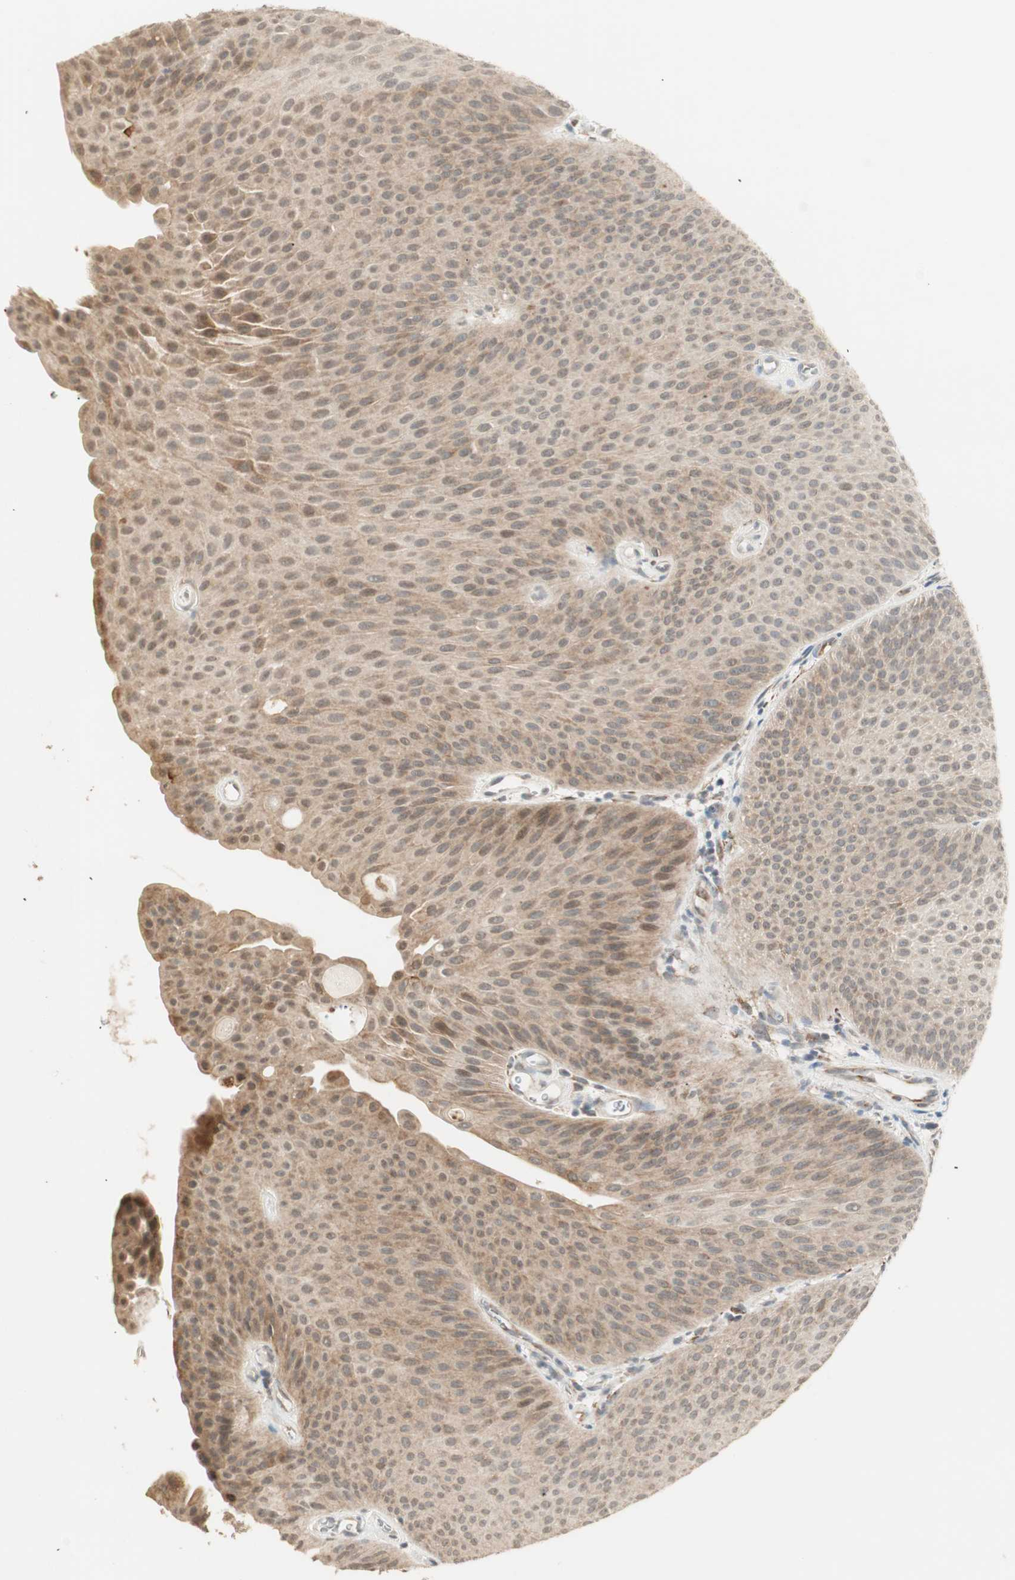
{"staining": {"intensity": "weak", "quantity": ">75%", "location": "cytoplasmic/membranous"}, "tissue": "urothelial cancer", "cell_type": "Tumor cells", "image_type": "cancer", "snomed": [{"axis": "morphology", "description": "Urothelial carcinoma, Low grade"}, {"axis": "topography", "description": "Urinary bladder"}], "caption": "The histopathology image shows immunohistochemical staining of low-grade urothelial carcinoma. There is weak cytoplasmic/membranous staining is identified in approximately >75% of tumor cells.", "gene": "TASOR", "patient": {"sex": "female", "age": 60}}